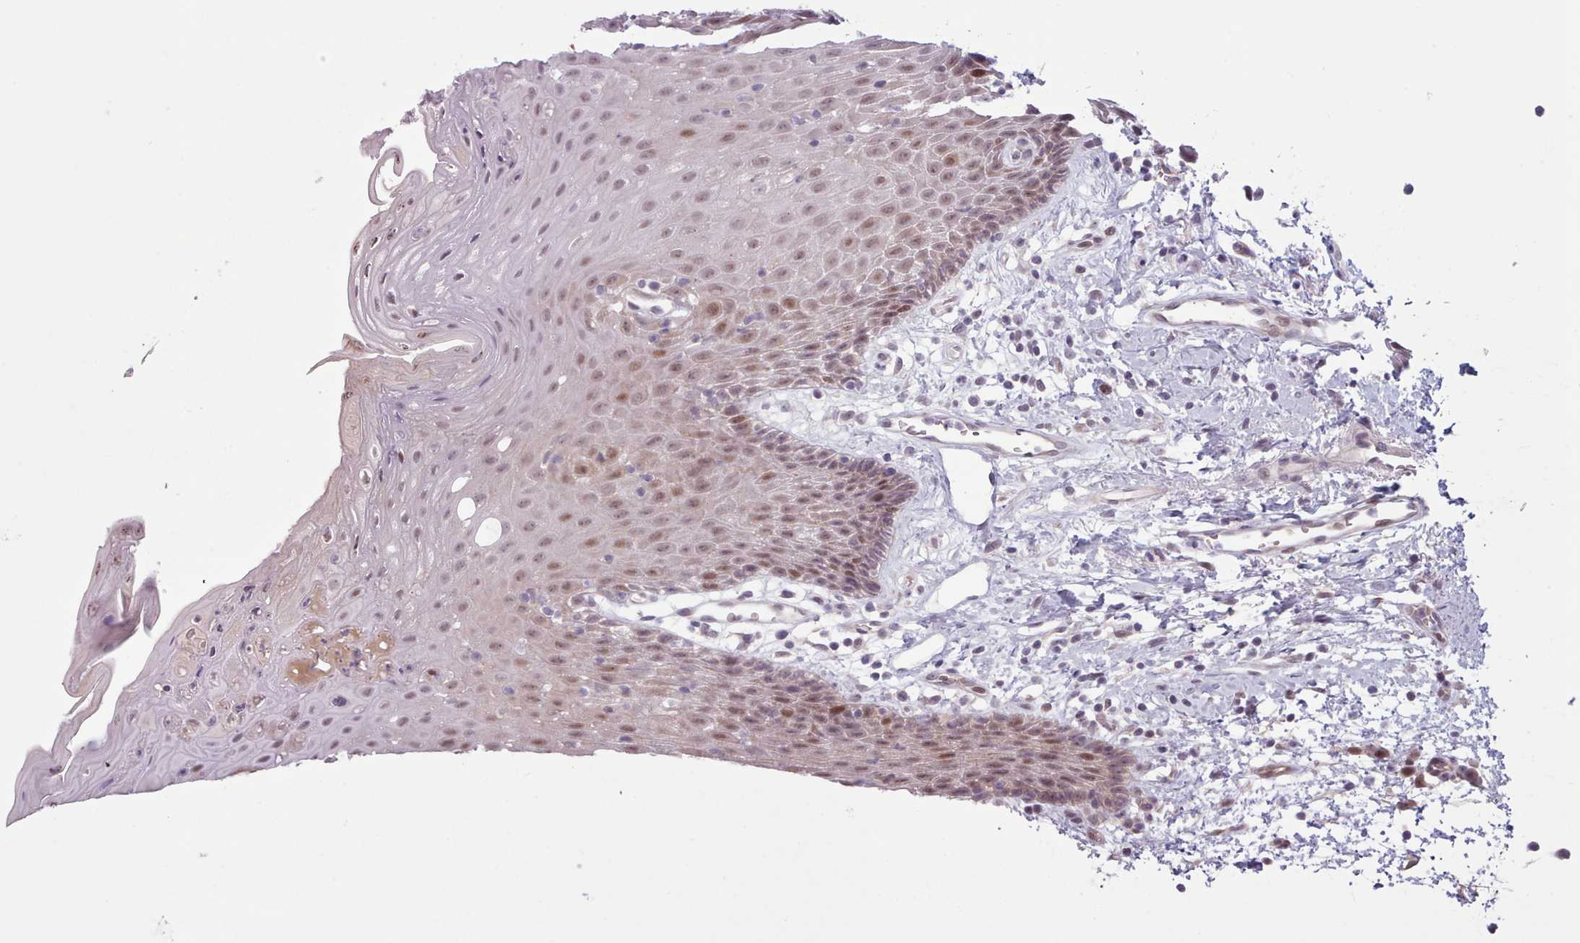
{"staining": {"intensity": "moderate", "quantity": "<25%", "location": "nuclear"}, "tissue": "oral mucosa", "cell_type": "Squamous epithelial cells", "image_type": "normal", "snomed": [{"axis": "morphology", "description": "Normal tissue, NOS"}, {"axis": "topography", "description": "Oral tissue"}, {"axis": "topography", "description": "Tounge, NOS"}], "caption": "Human oral mucosa stained for a protein (brown) reveals moderate nuclear positive expression in about <25% of squamous epithelial cells.", "gene": "KBTBD6", "patient": {"sex": "female", "age": 59}}